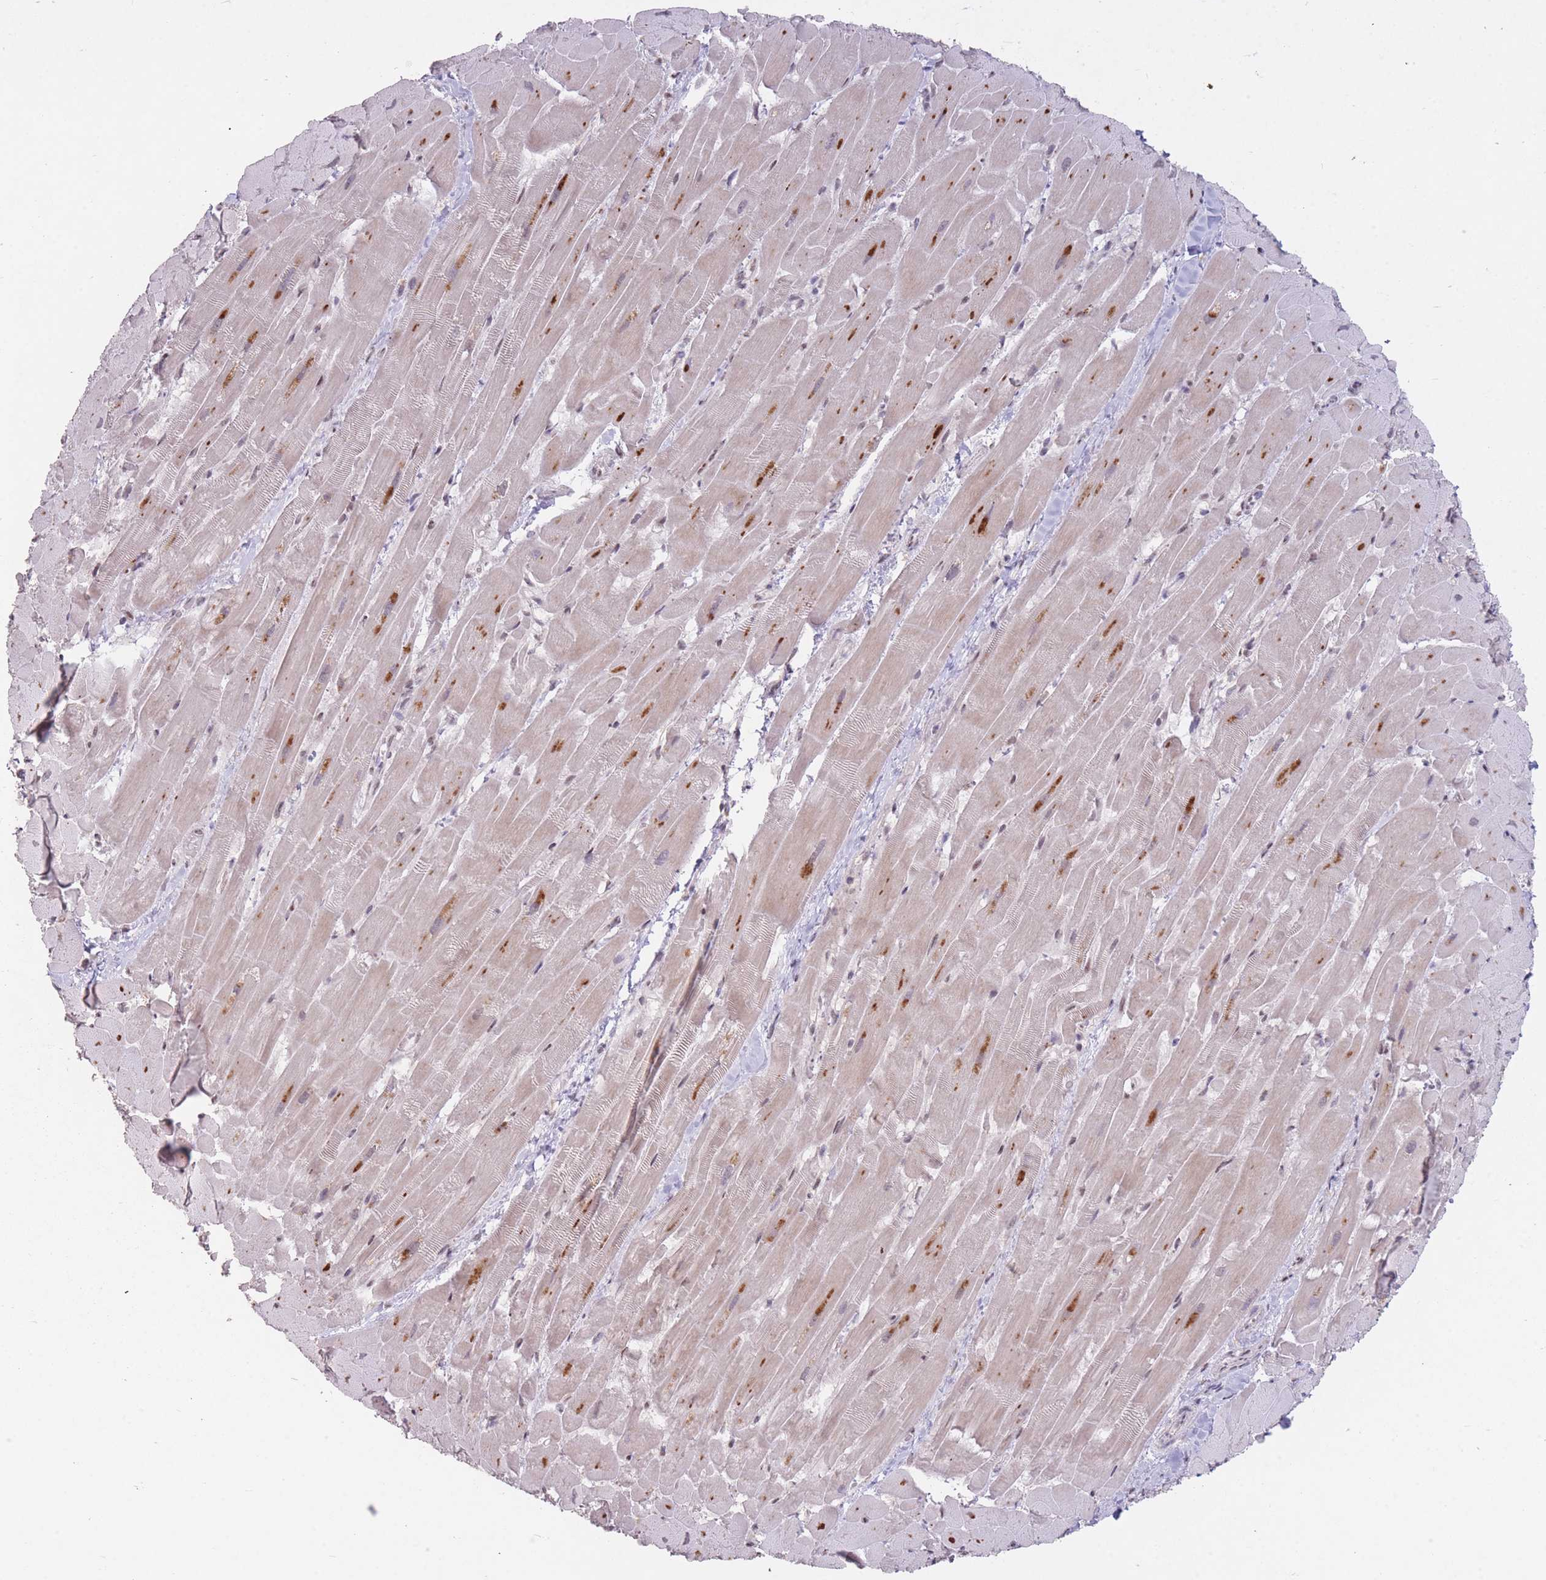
{"staining": {"intensity": "weak", "quantity": "<25%", "location": "cytoplasmic/membranous"}, "tissue": "heart muscle", "cell_type": "Cardiomyocytes", "image_type": "normal", "snomed": [{"axis": "morphology", "description": "Normal tissue, NOS"}, {"axis": "topography", "description": "Heart"}], "caption": "Image shows no significant protein expression in cardiomyocytes of unremarkable heart muscle.", "gene": "HNRNPUL1", "patient": {"sex": "male", "age": 37}}